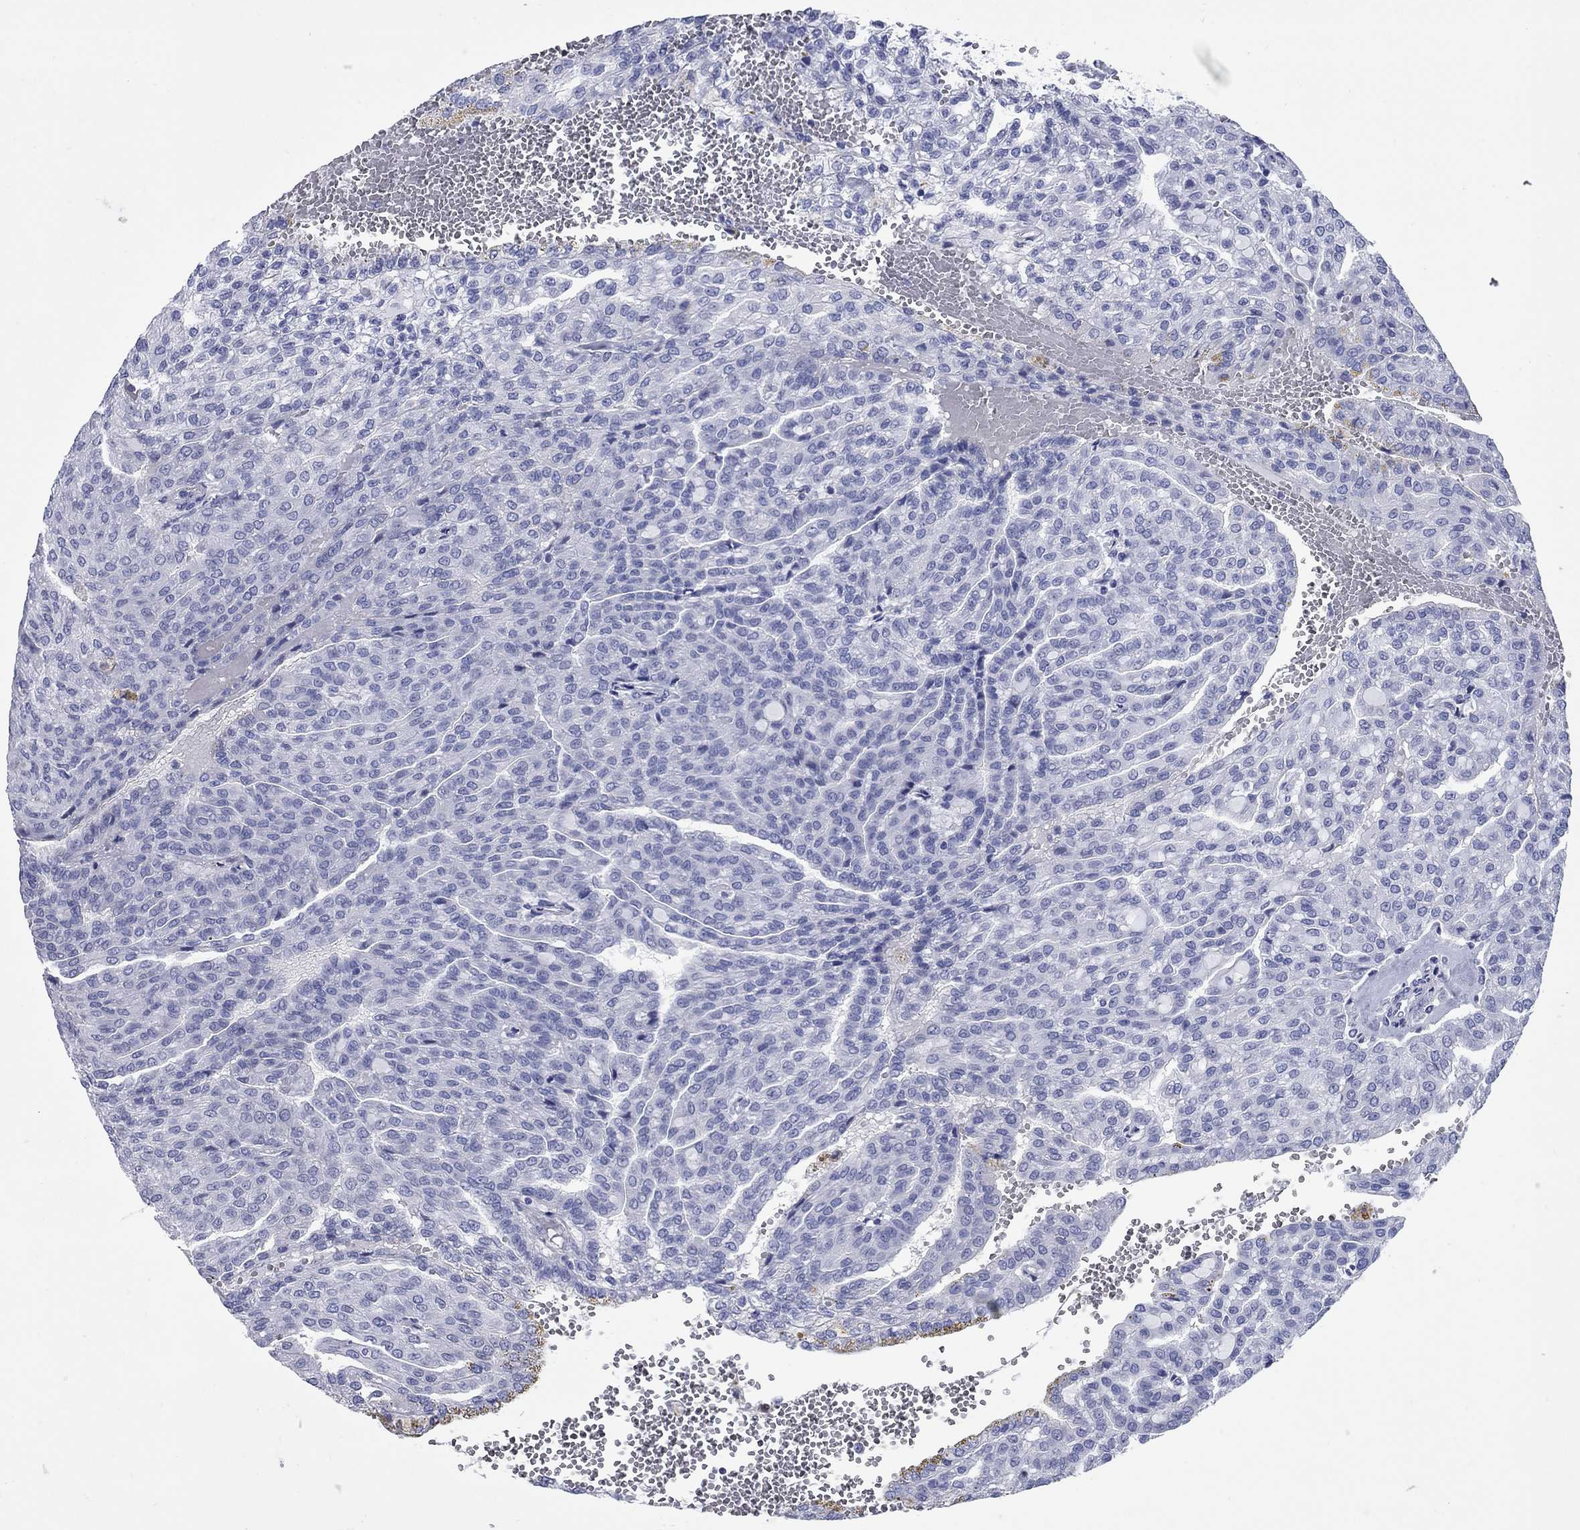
{"staining": {"intensity": "negative", "quantity": "none", "location": "none"}, "tissue": "renal cancer", "cell_type": "Tumor cells", "image_type": "cancer", "snomed": [{"axis": "morphology", "description": "Adenocarcinoma, NOS"}, {"axis": "topography", "description": "Kidney"}], "caption": "Immunohistochemistry (IHC) photomicrograph of renal cancer stained for a protein (brown), which reveals no positivity in tumor cells.", "gene": "CCNA1", "patient": {"sex": "male", "age": 63}}